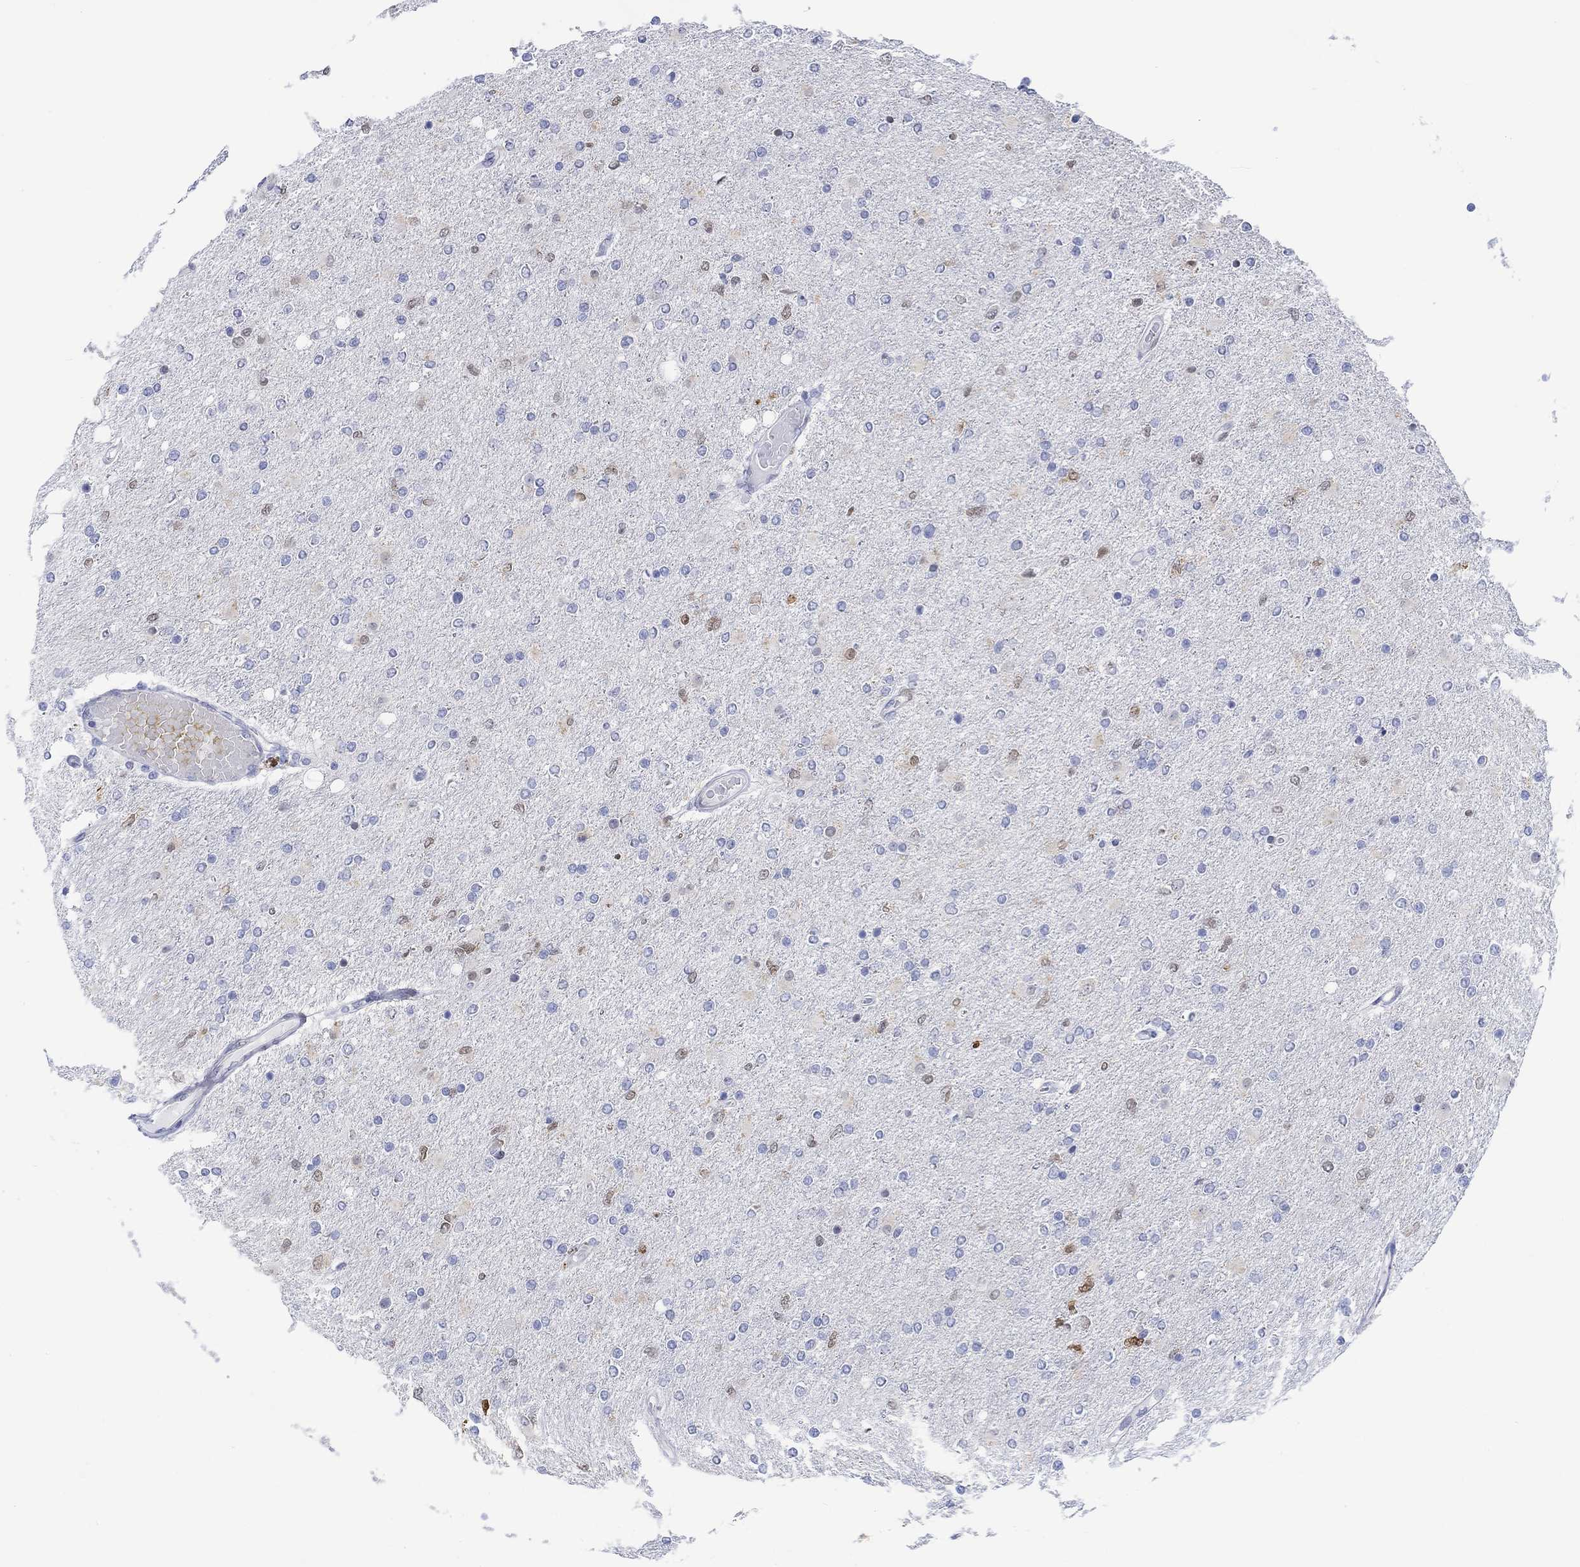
{"staining": {"intensity": "moderate", "quantity": "<25%", "location": "nuclear"}, "tissue": "glioma", "cell_type": "Tumor cells", "image_type": "cancer", "snomed": [{"axis": "morphology", "description": "Glioma, malignant, High grade"}, {"axis": "topography", "description": "Cerebral cortex"}], "caption": "Immunohistochemistry (IHC) (DAB (3,3'-diaminobenzidine)) staining of human malignant glioma (high-grade) exhibits moderate nuclear protein staining in about <25% of tumor cells. Immunohistochemistry (IHC) stains the protein in brown and the nuclei are stained blue.", "gene": "MSI1", "patient": {"sex": "male", "age": 70}}